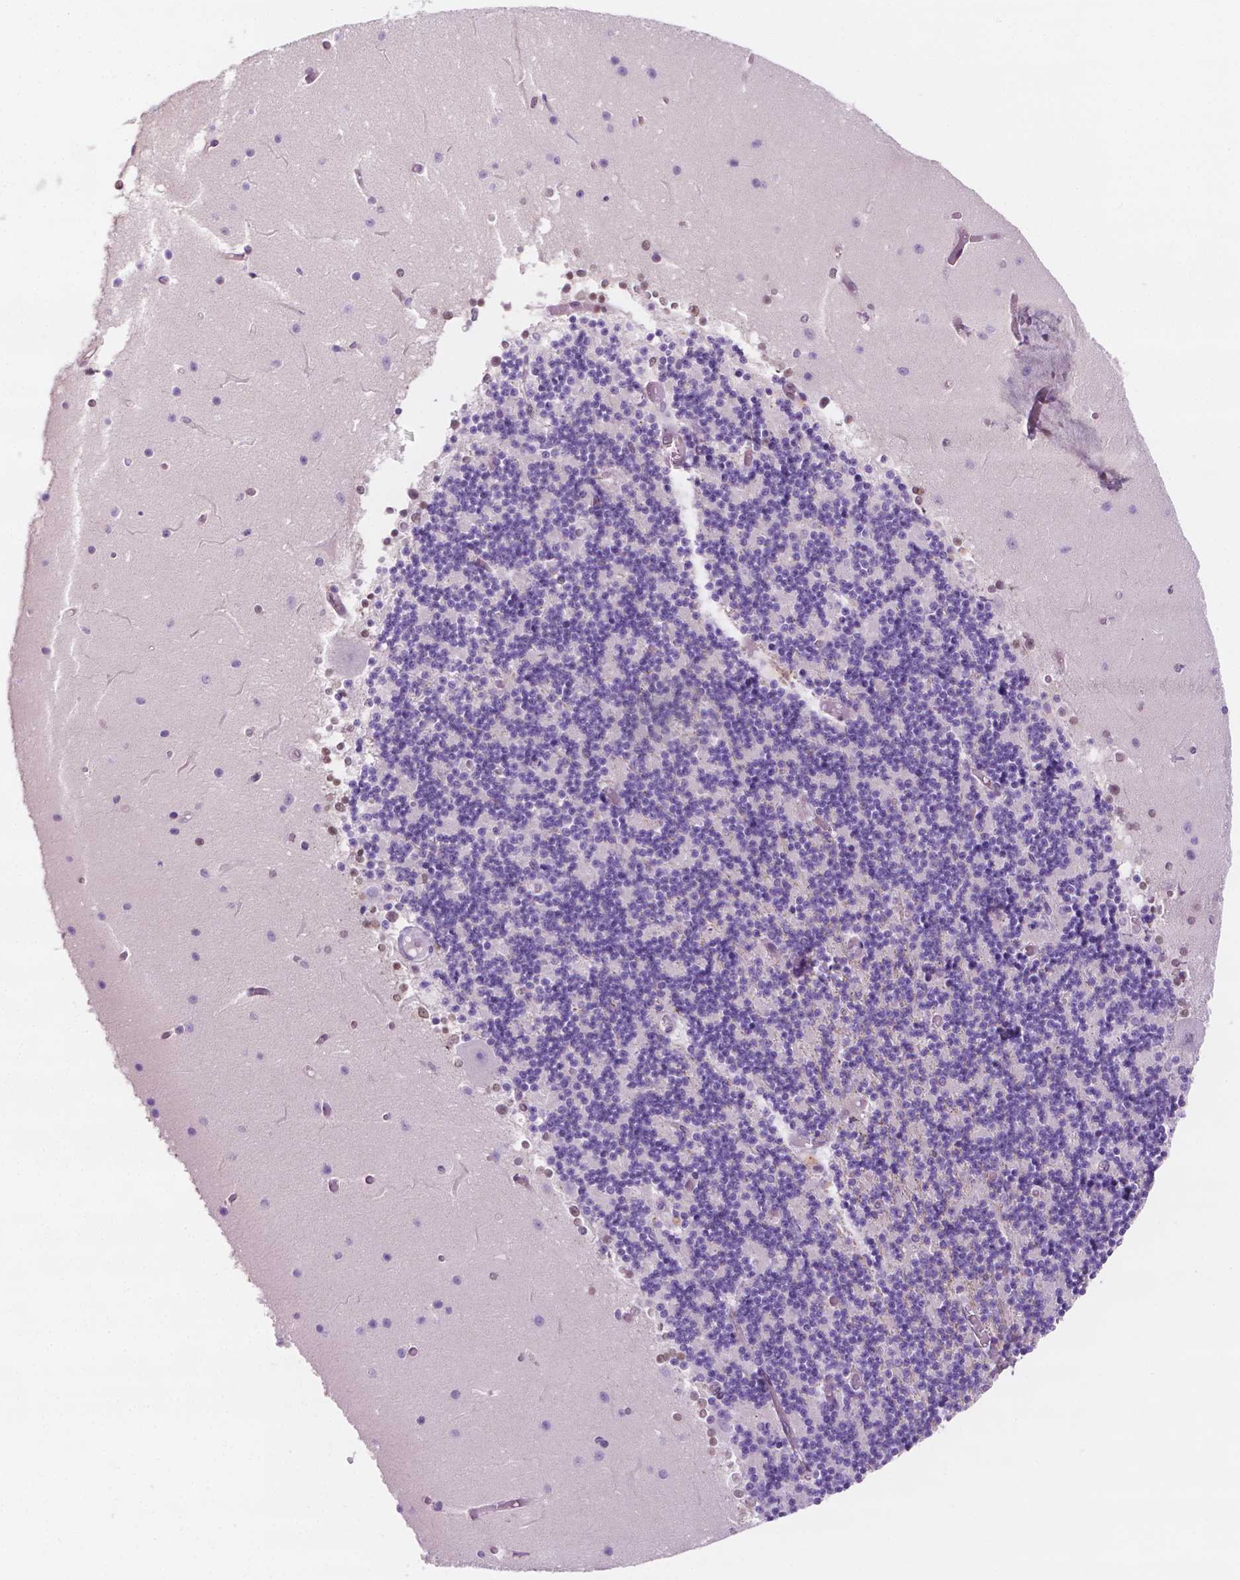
{"staining": {"intensity": "negative", "quantity": "none", "location": "none"}, "tissue": "cerebellum", "cell_type": "Cells in granular layer", "image_type": "normal", "snomed": [{"axis": "morphology", "description": "Normal tissue, NOS"}, {"axis": "topography", "description": "Cerebellum"}], "caption": "A high-resolution photomicrograph shows IHC staining of normal cerebellum, which displays no significant staining in cells in granular layer.", "gene": "ERF", "patient": {"sex": "female", "age": 28}}